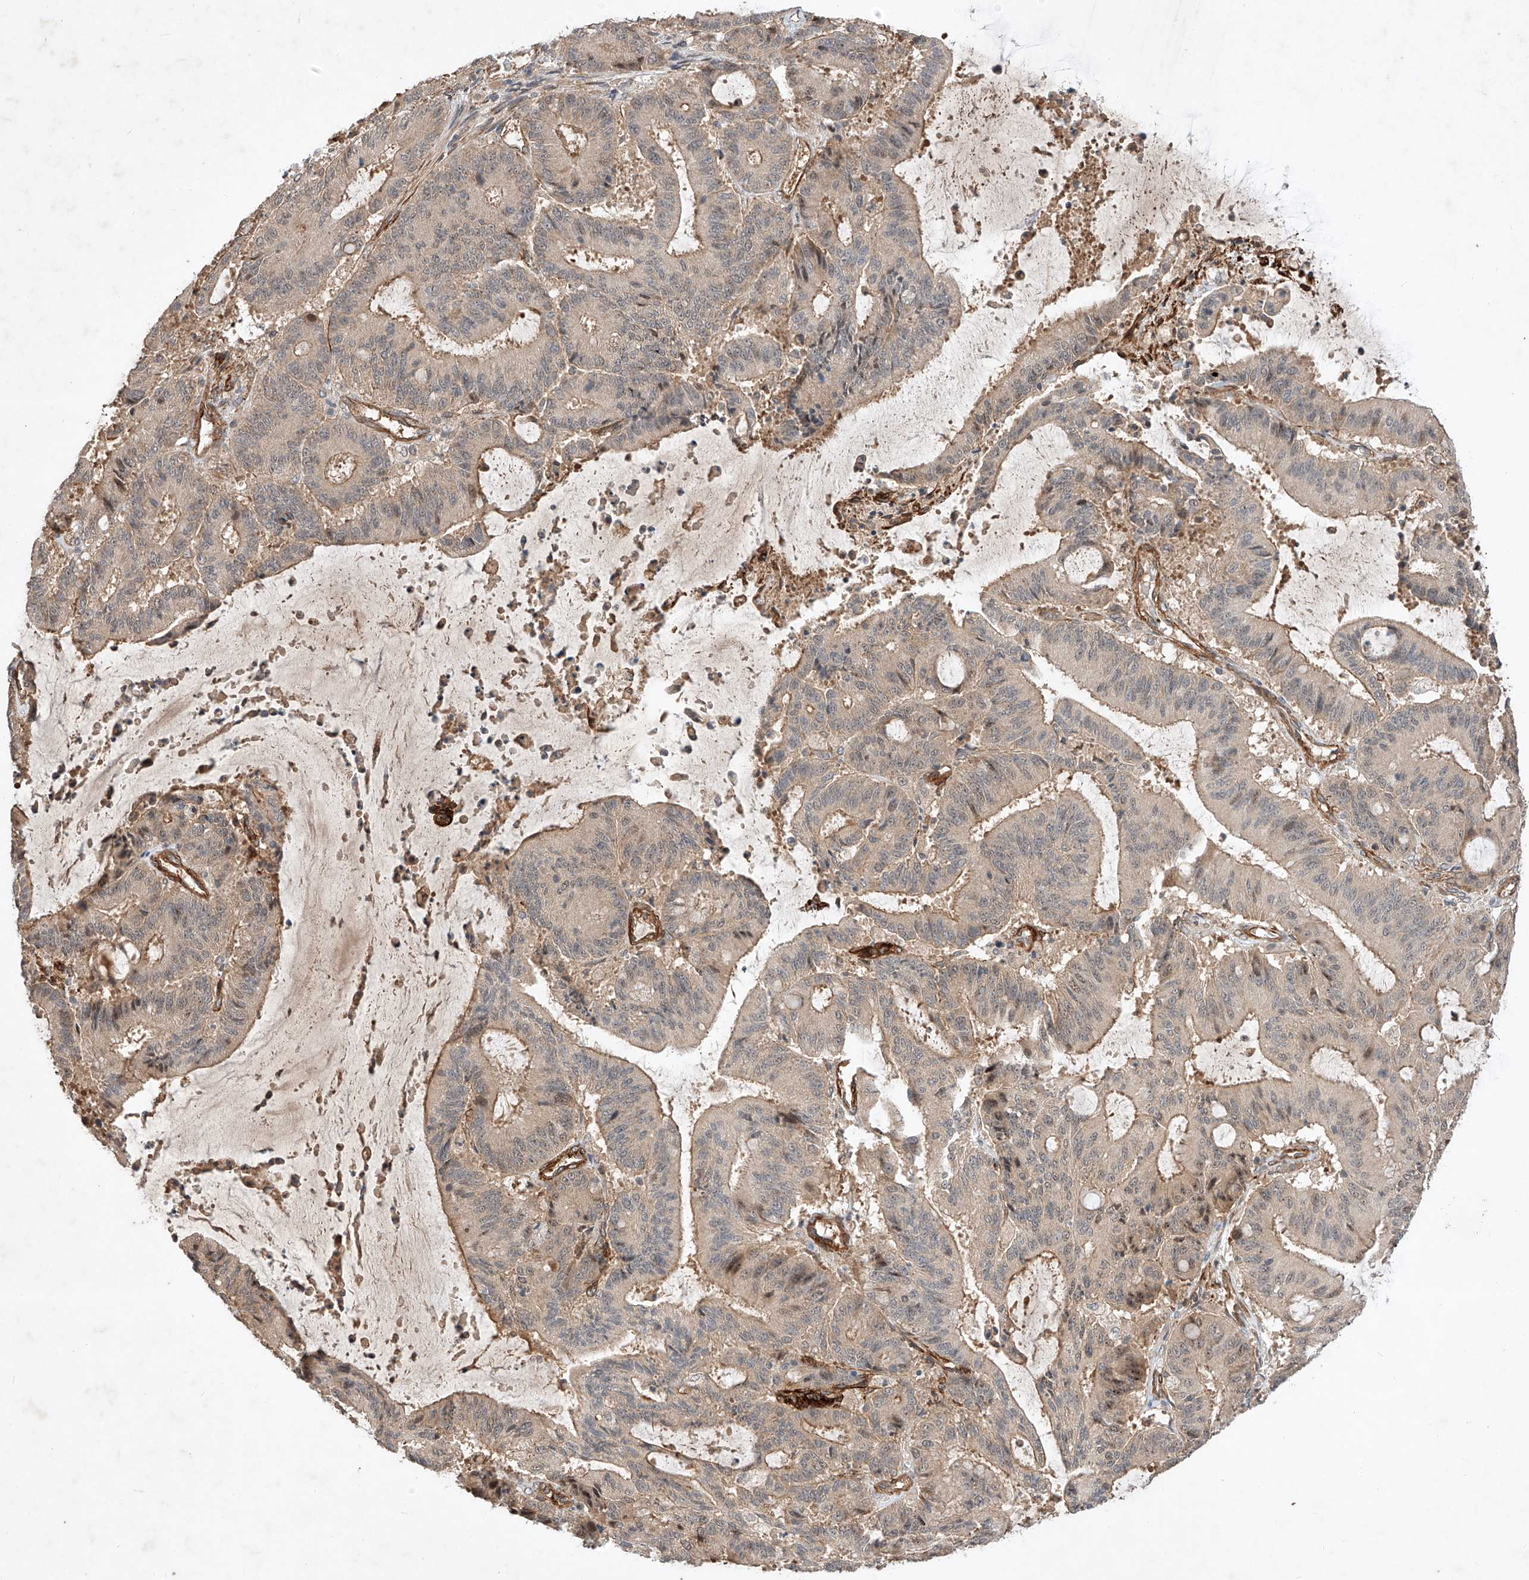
{"staining": {"intensity": "weak", "quantity": ">75%", "location": "cytoplasmic/membranous"}, "tissue": "liver cancer", "cell_type": "Tumor cells", "image_type": "cancer", "snomed": [{"axis": "morphology", "description": "Normal tissue, NOS"}, {"axis": "morphology", "description": "Cholangiocarcinoma"}, {"axis": "topography", "description": "Liver"}, {"axis": "topography", "description": "Peripheral nerve tissue"}], "caption": "Cholangiocarcinoma (liver) stained with a protein marker shows weak staining in tumor cells.", "gene": "ARHGAP33", "patient": {"sex": "female", "age": 73}}